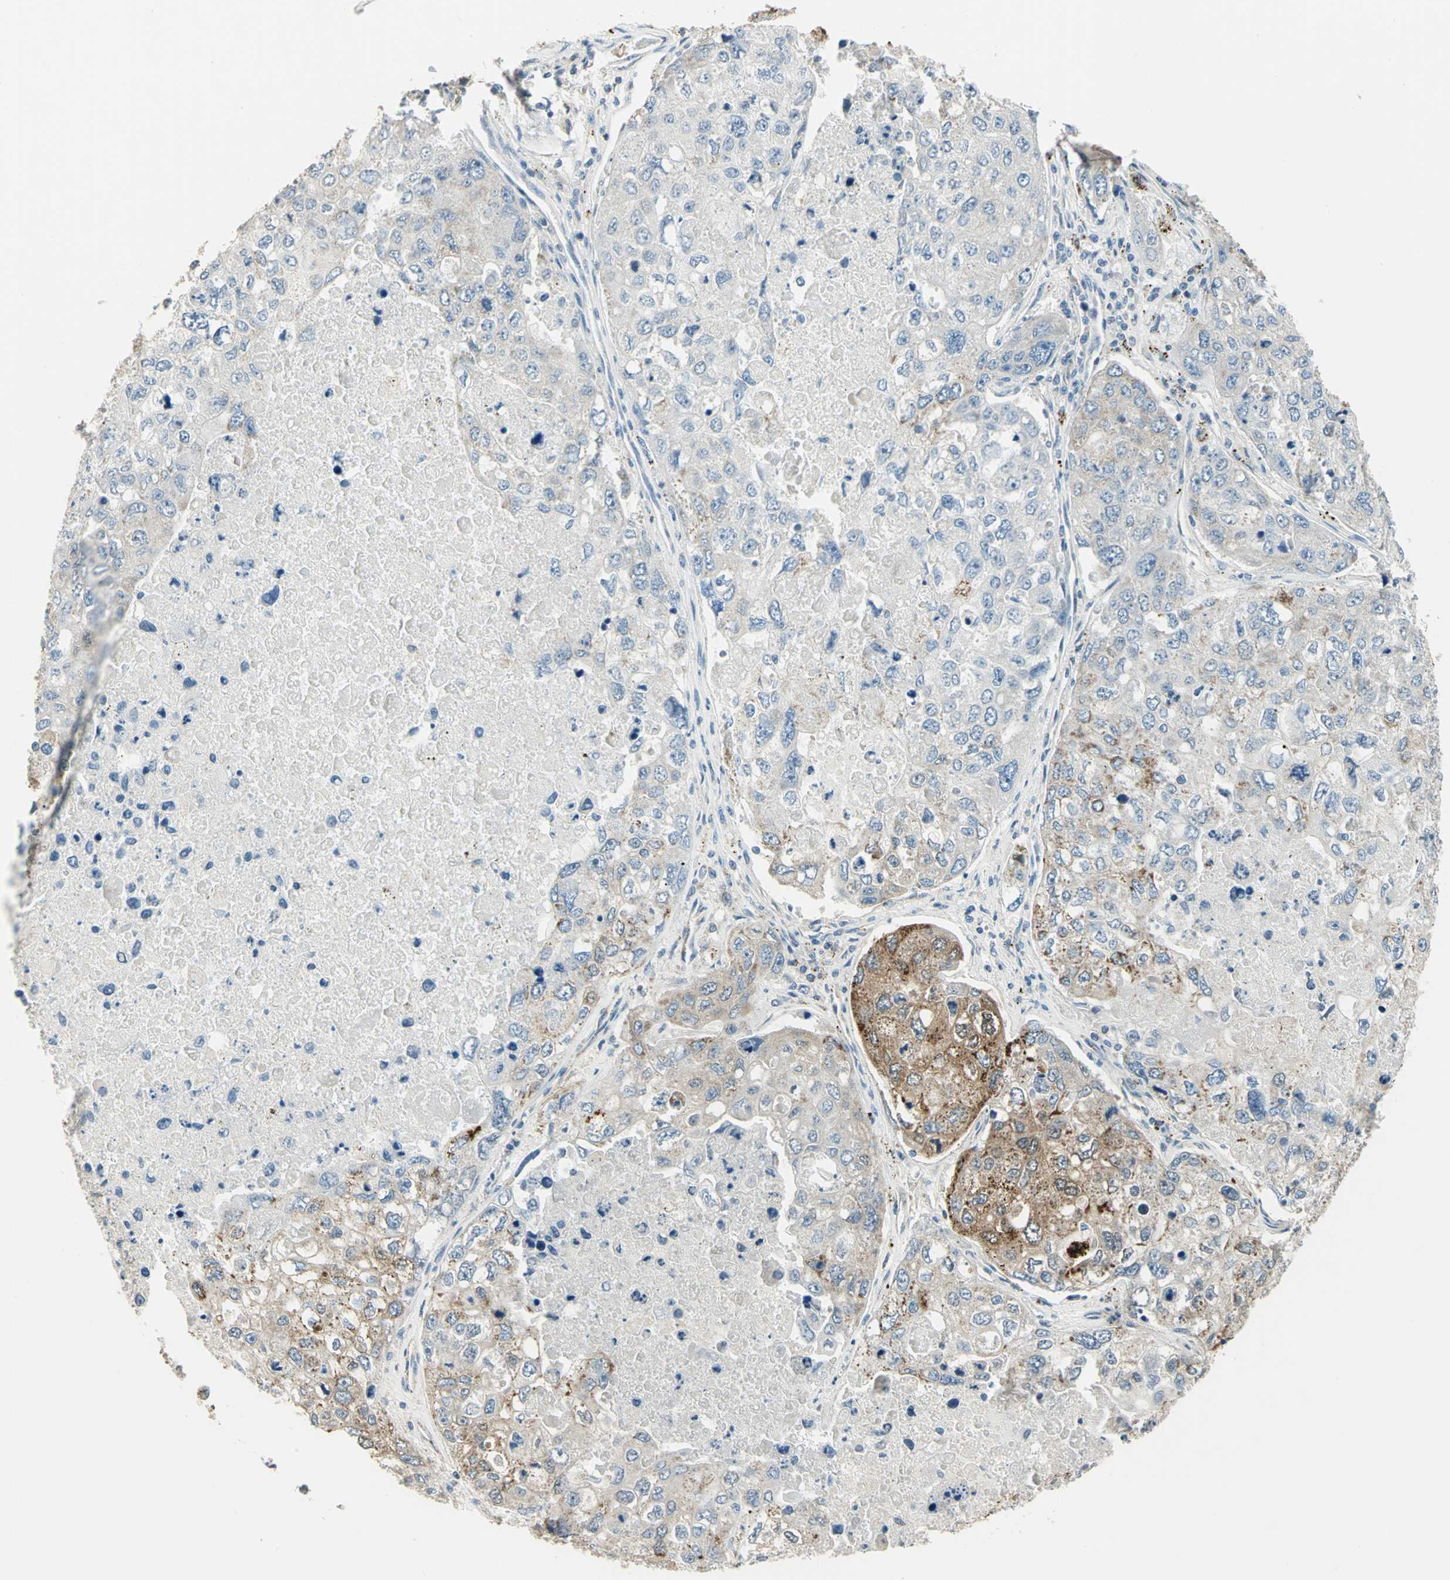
{"staining": {"intensity": "moderate", "quantity": "25%-75%", "location": "cytoplasmic/membranous"}, "tissue": "urothelial cancer", "cell_type": "Tumor cells", "image_type": "cancer", "snomed": [{"axis": "morphology", "description": "Urothelial carcinoma, High grade"}, {"axis": "topography", "description": "Lymph node"}, {"axis": "topography", "description": "Urinary bladder"}], "caption": "Moderate cytoplasmic/membranous expression for a protein is identified in approximately 25%-75% of tumor cells of urothelial carcinoma (high-grade) using immunohistochemistry (IHC).", "gene": "ACADM", "patient": {"sex": "male", "age": 51}}